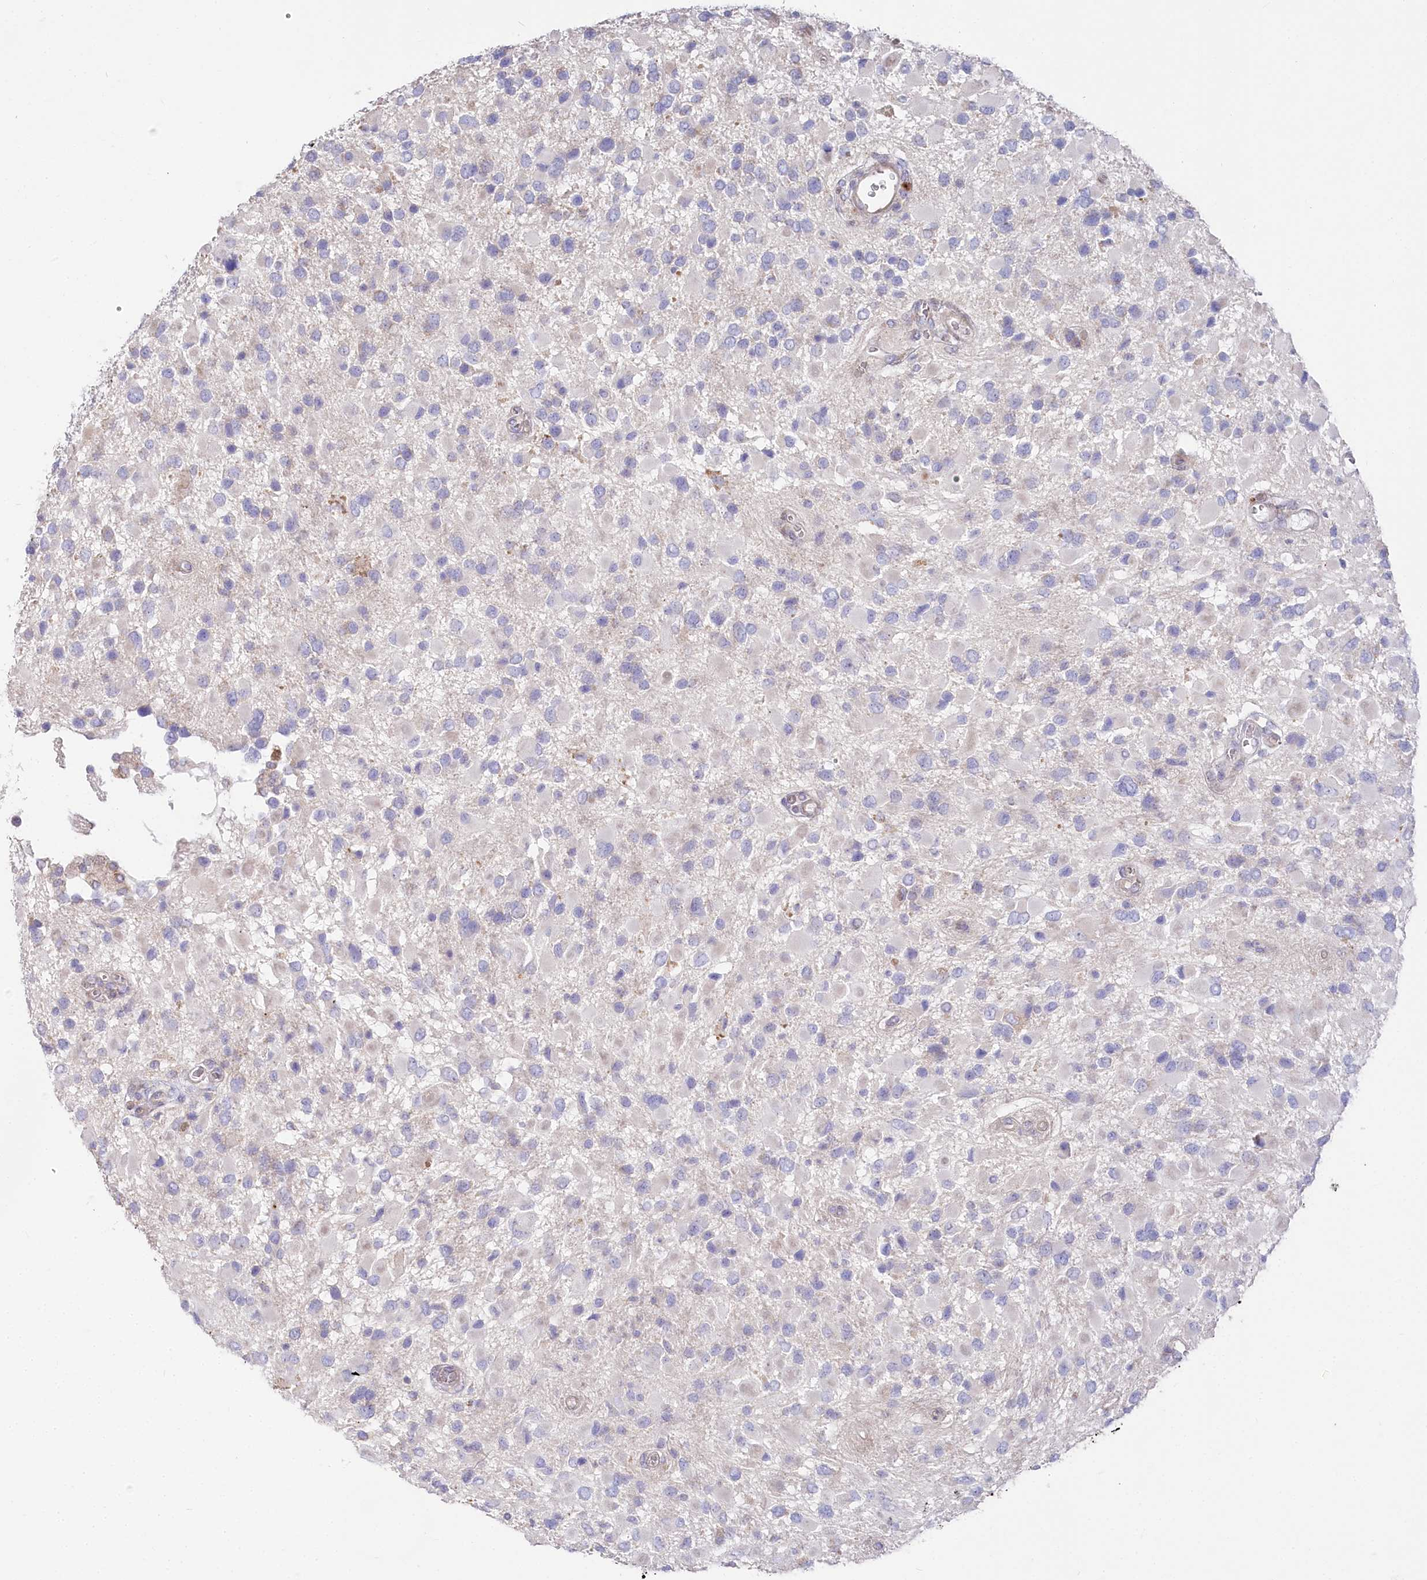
{"staining": {"intensity": "negative", "quantity": "none", "location": "none"}, "tissue": "glioma", "cell_type": "Tumor cells", "image_type": "cancer", "snomed": [{"axis": "morphology", "description": "Glioma, malignant, High grade"}, {"axis": "topography", "description": "Brain"}], "caption": "DAB immunohistochemical staining of human glioma demonstrates no significant staining in tumor cells. Nuclei are stained in blue.", "gene": "POGLUT1", "patient": {"sex": "male", "age": 53}}